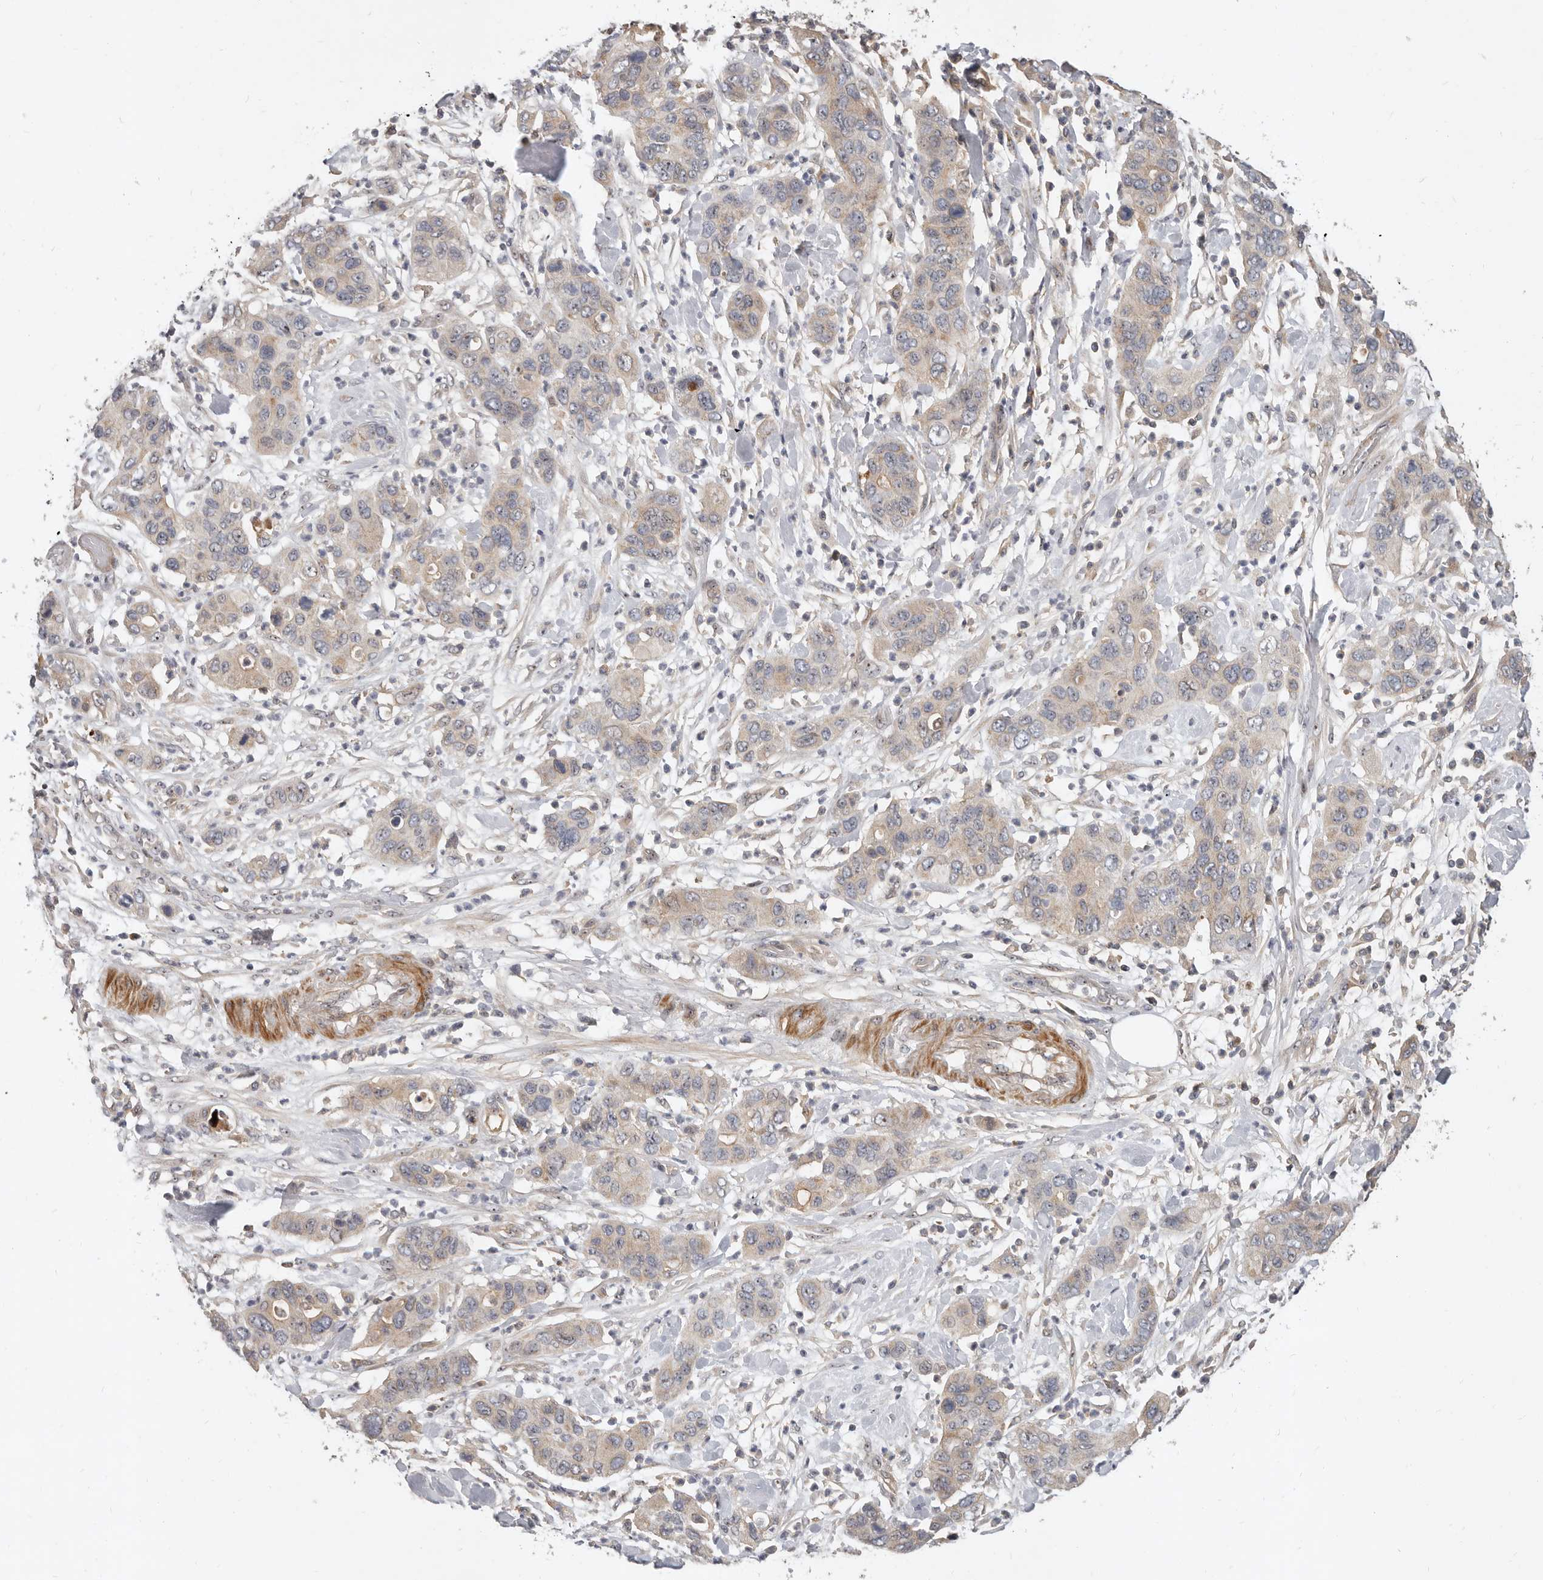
{"staining": {"intensity": "weak", "quantity": "25%-75%", "location": "cytoplasmic/membranous"}, "tissue": "pancreatic cancer", "cell_type": "Tumor cells", "image_type": "cancer", "snomed": [{"axis": "morphology", "description": "Adenocarcinoma, NOS"}, {"axis": "topography", "description": "Pancreas"}], "caption": "Pancreatic adenocarcinoma stained for a protein (brown) shows weak cytoplasmic/membranous positive positivity in about 25%-75% of tumor cells.", "gene": "MICALL2", "patient": {"sex": "female", "age": 71}}